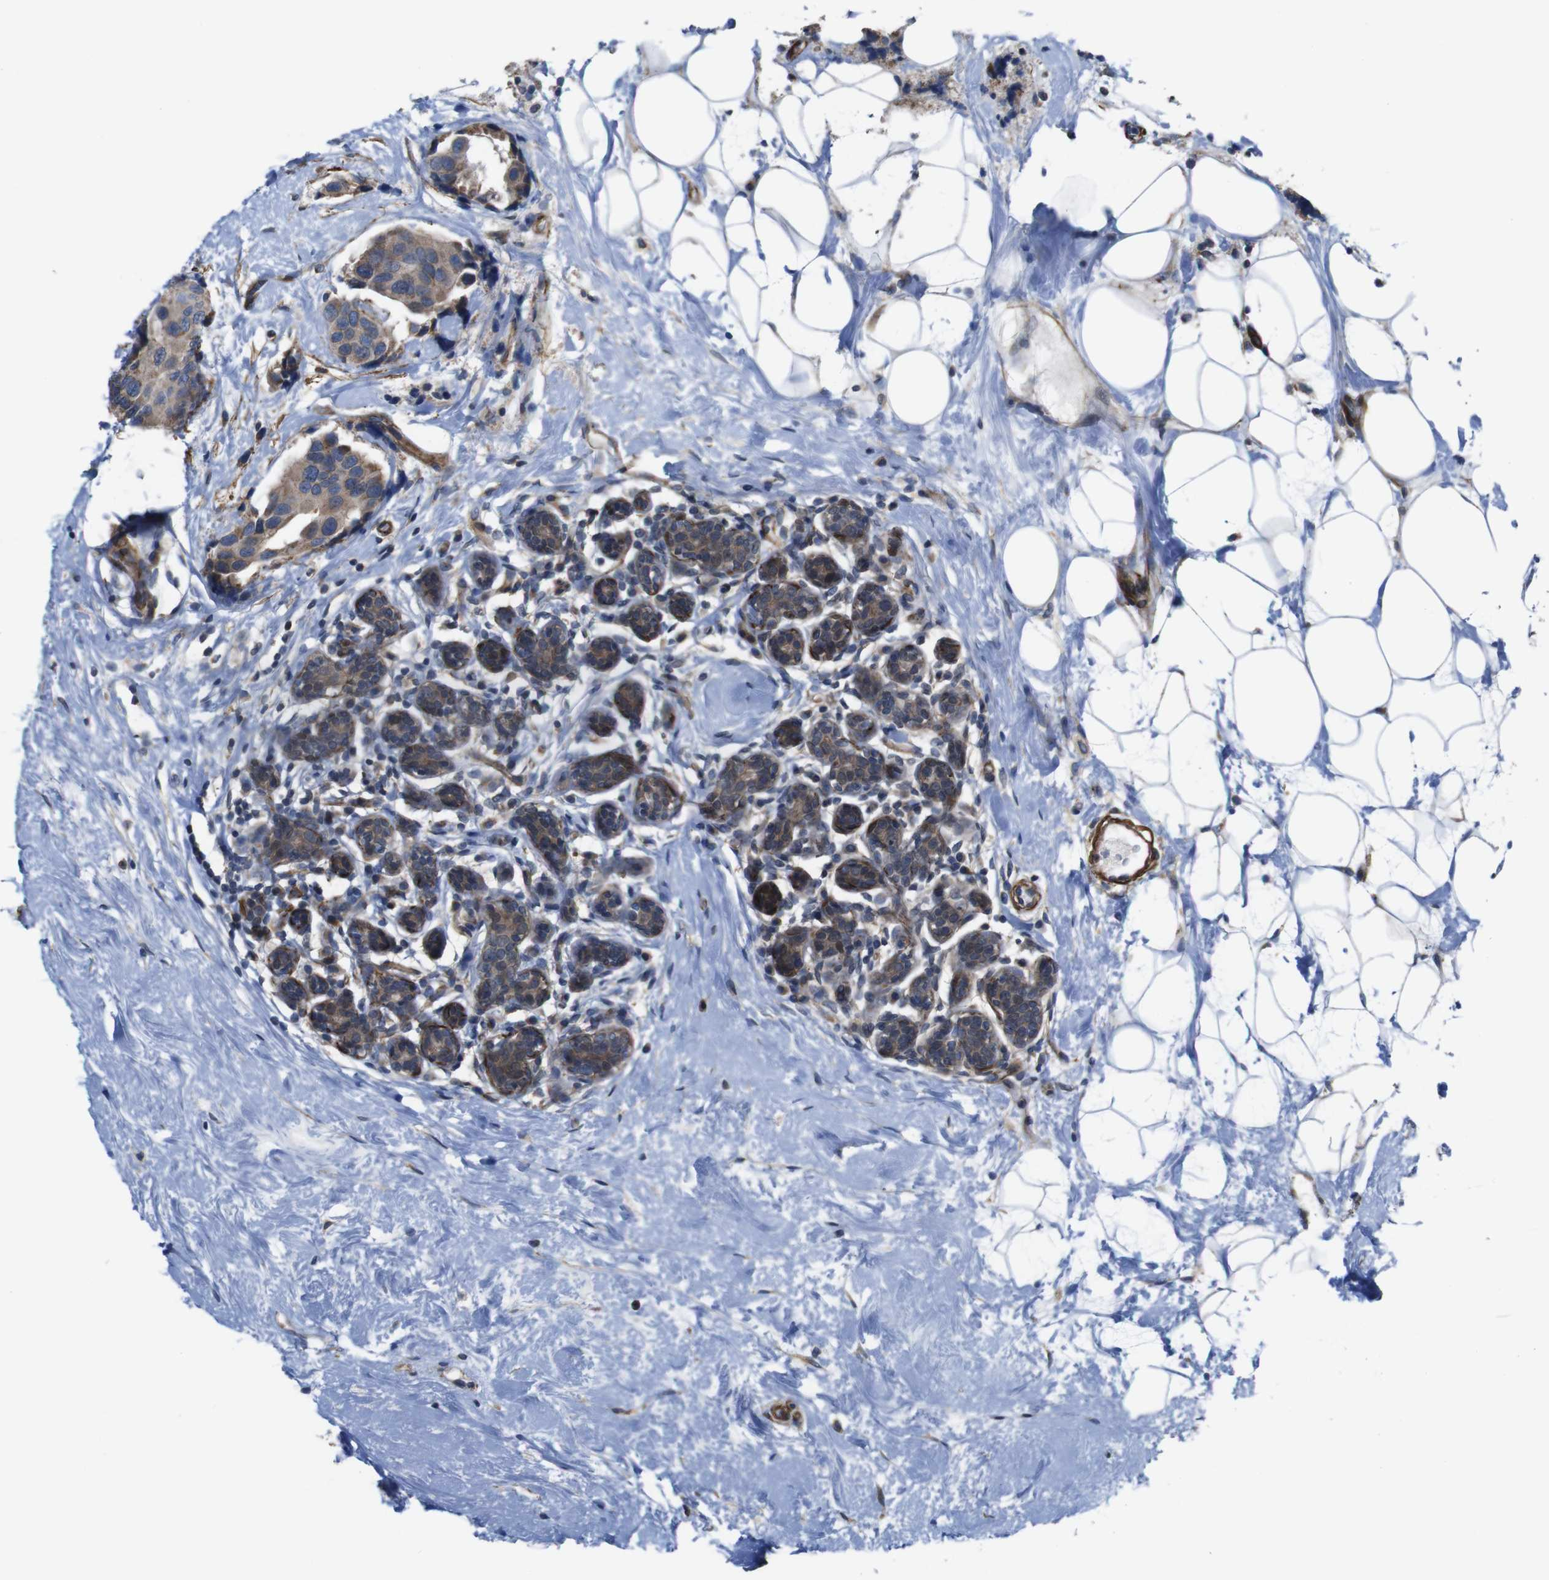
{"staining": {"intensity": "weak", "quantity": ">75%", "location": "cytoplasmic/membranous"}, "tissue": "breast cancer", "cell_type": "Tumor cells", "image_type": "cancer", "snomed": [{"axis": "morphology", "description": "Normal tissue, NOS"}, {"axis": "morphology", "description": "Duct carcinoma"}, {"axis": "topography", "description": "Breast"}], "caption": "DAB (3,3'-diaminobenzidine) immunohistochemical staining of intraductal carcinoma (breast) demonstrates weak cytoplasmic/membranous protein staining in about >75% of tumor cells. The protein of interest is shown in brown color, while the nuclei are stained blue.", "gene": "GGT7", "patient": {"sex": "female", "age": 39}}